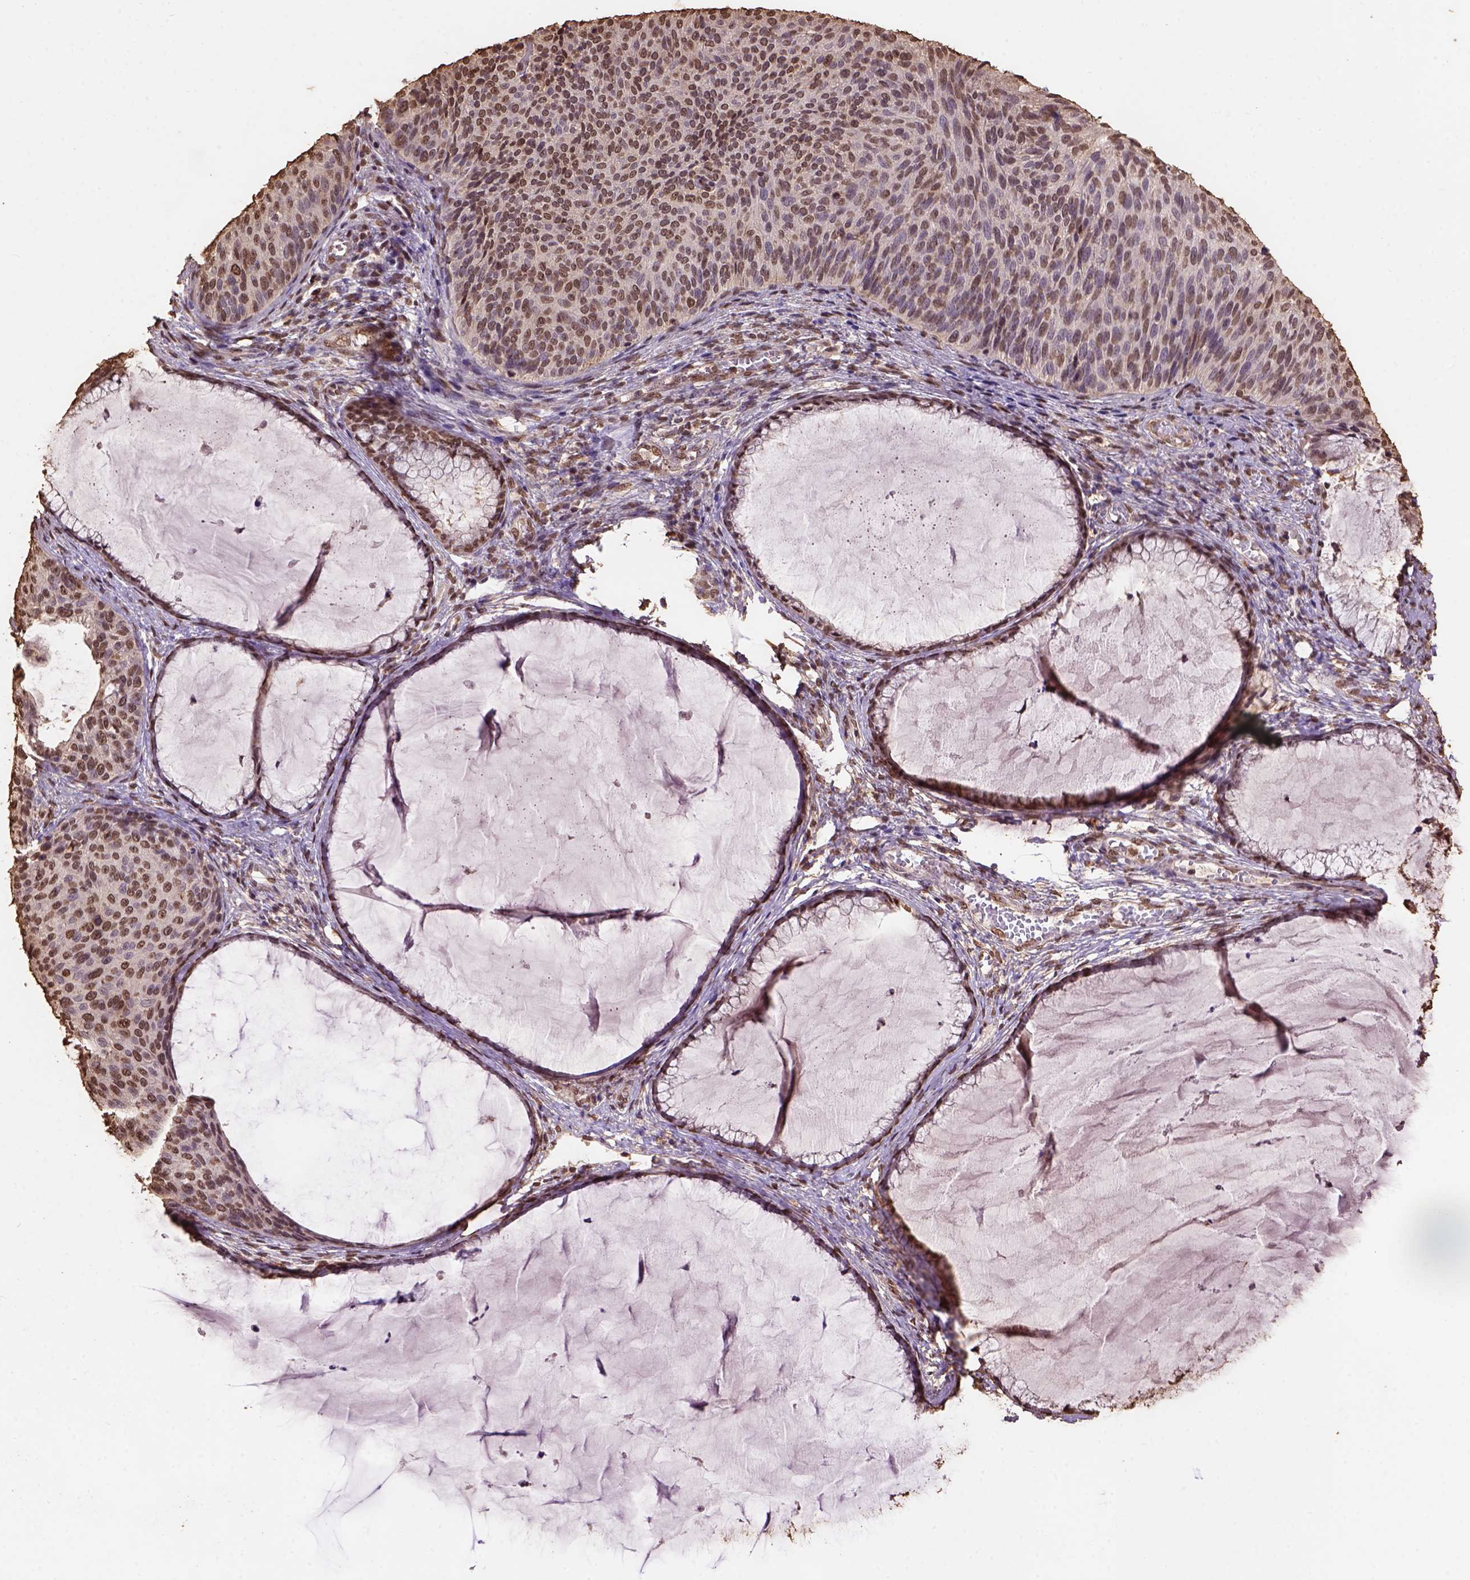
{"staining": {"intensity": "moderate", "quantity": ">75%", "location": "nuclear"}, "tissue": "cervical cancer", "cell_type": "Tumor cells", "image_type": "cancer", "snomed": [{"axis": "morphology", "description": "Squamous cell carcinoma, NOS"}, {"axis": "topography", "description": "Cervix"}], "caption": "Protein expression analysis of cervical cancer (squamous cell carcinoma) demonstrates moderate nuclear positivity in approximately >75% of tumor cells.", "gene": "CSTF2T", "patient": {"sex": "female", "age": 36}}